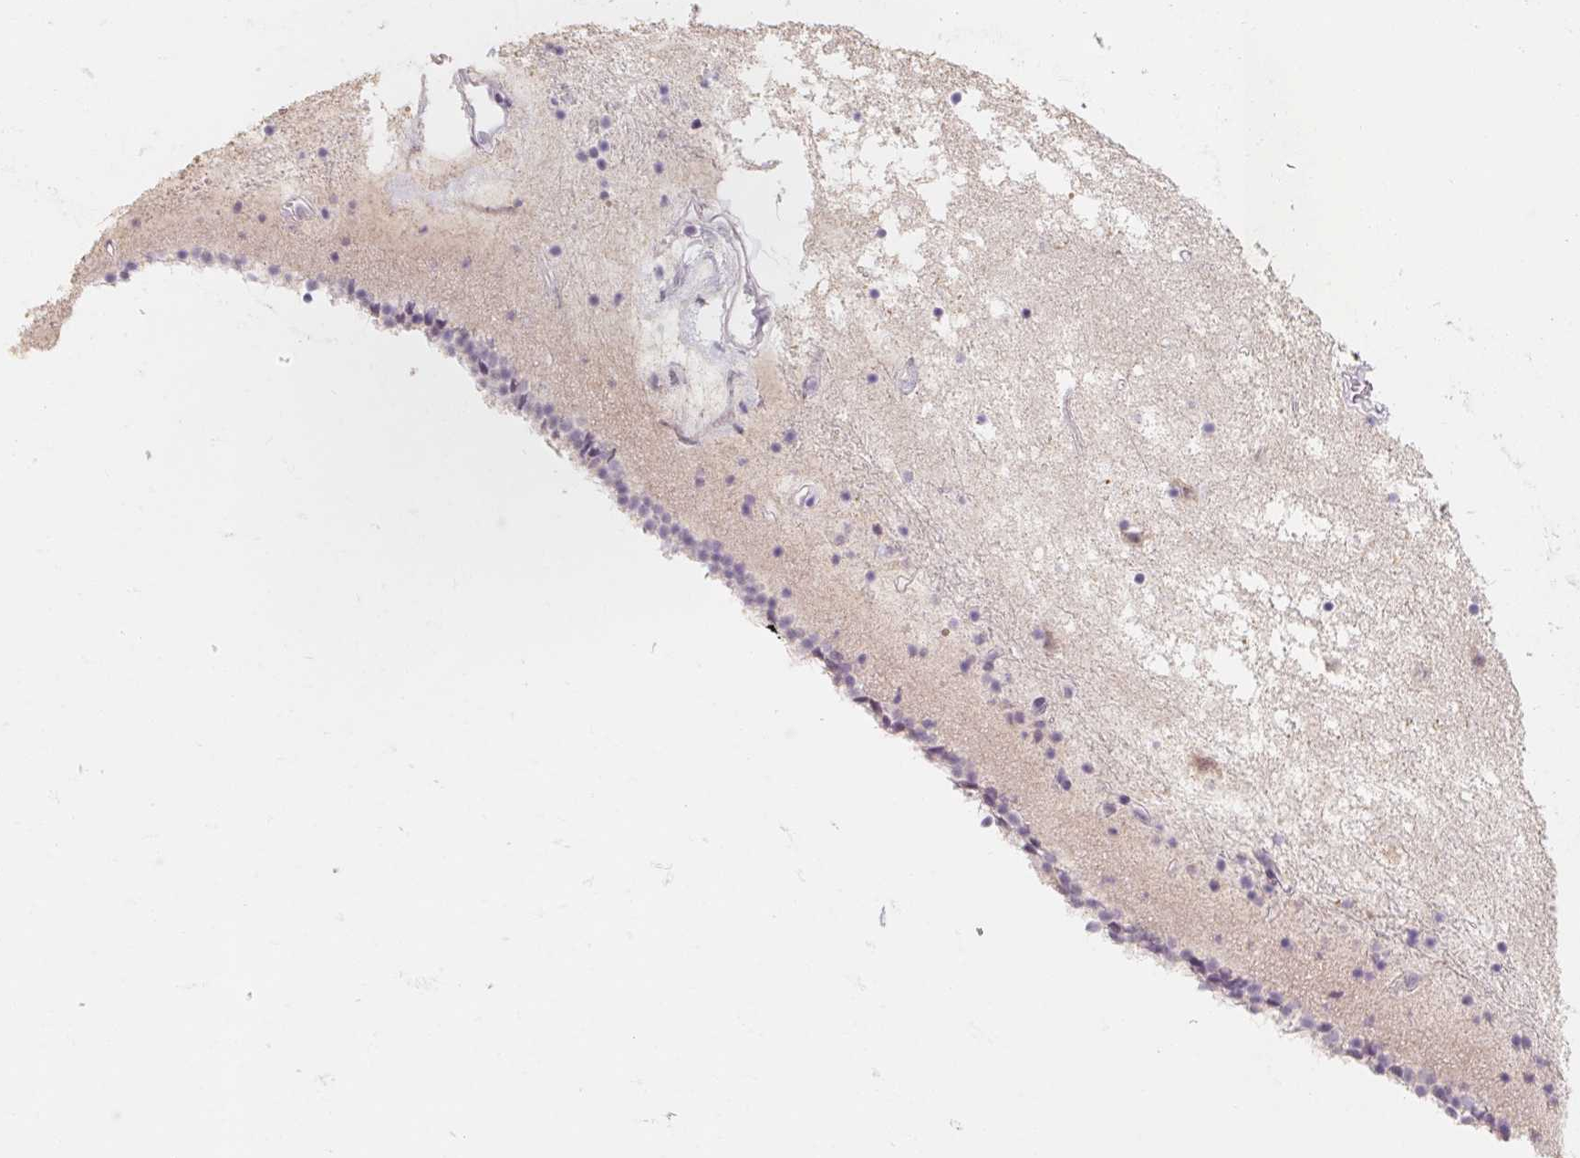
{"staining": {"intensity": "negative", "quantity": "none", "location": "none"}, "tissue": "caudate", "cell_type": "Glial cells", "image_type": "normal", "snomed": [{"axis": "morphology", "description": "Normal tissue, NOS"}, {"axis": "topography", "description": "Lateral ventricle wall"}], "caption": "This is a histopathology image of immunohistochemistry staining of normal caudate, which shows no positivity in glial cells. (Stains: DAB (3,3'-diaminobenzidine) immunohistochemistry (IHC) with hematoxylin counter stain, Microscopy: brightfield microscopy at high magnification).", "gene": "CAPZA3", "patient": {"sex": "female", "age": 71}}